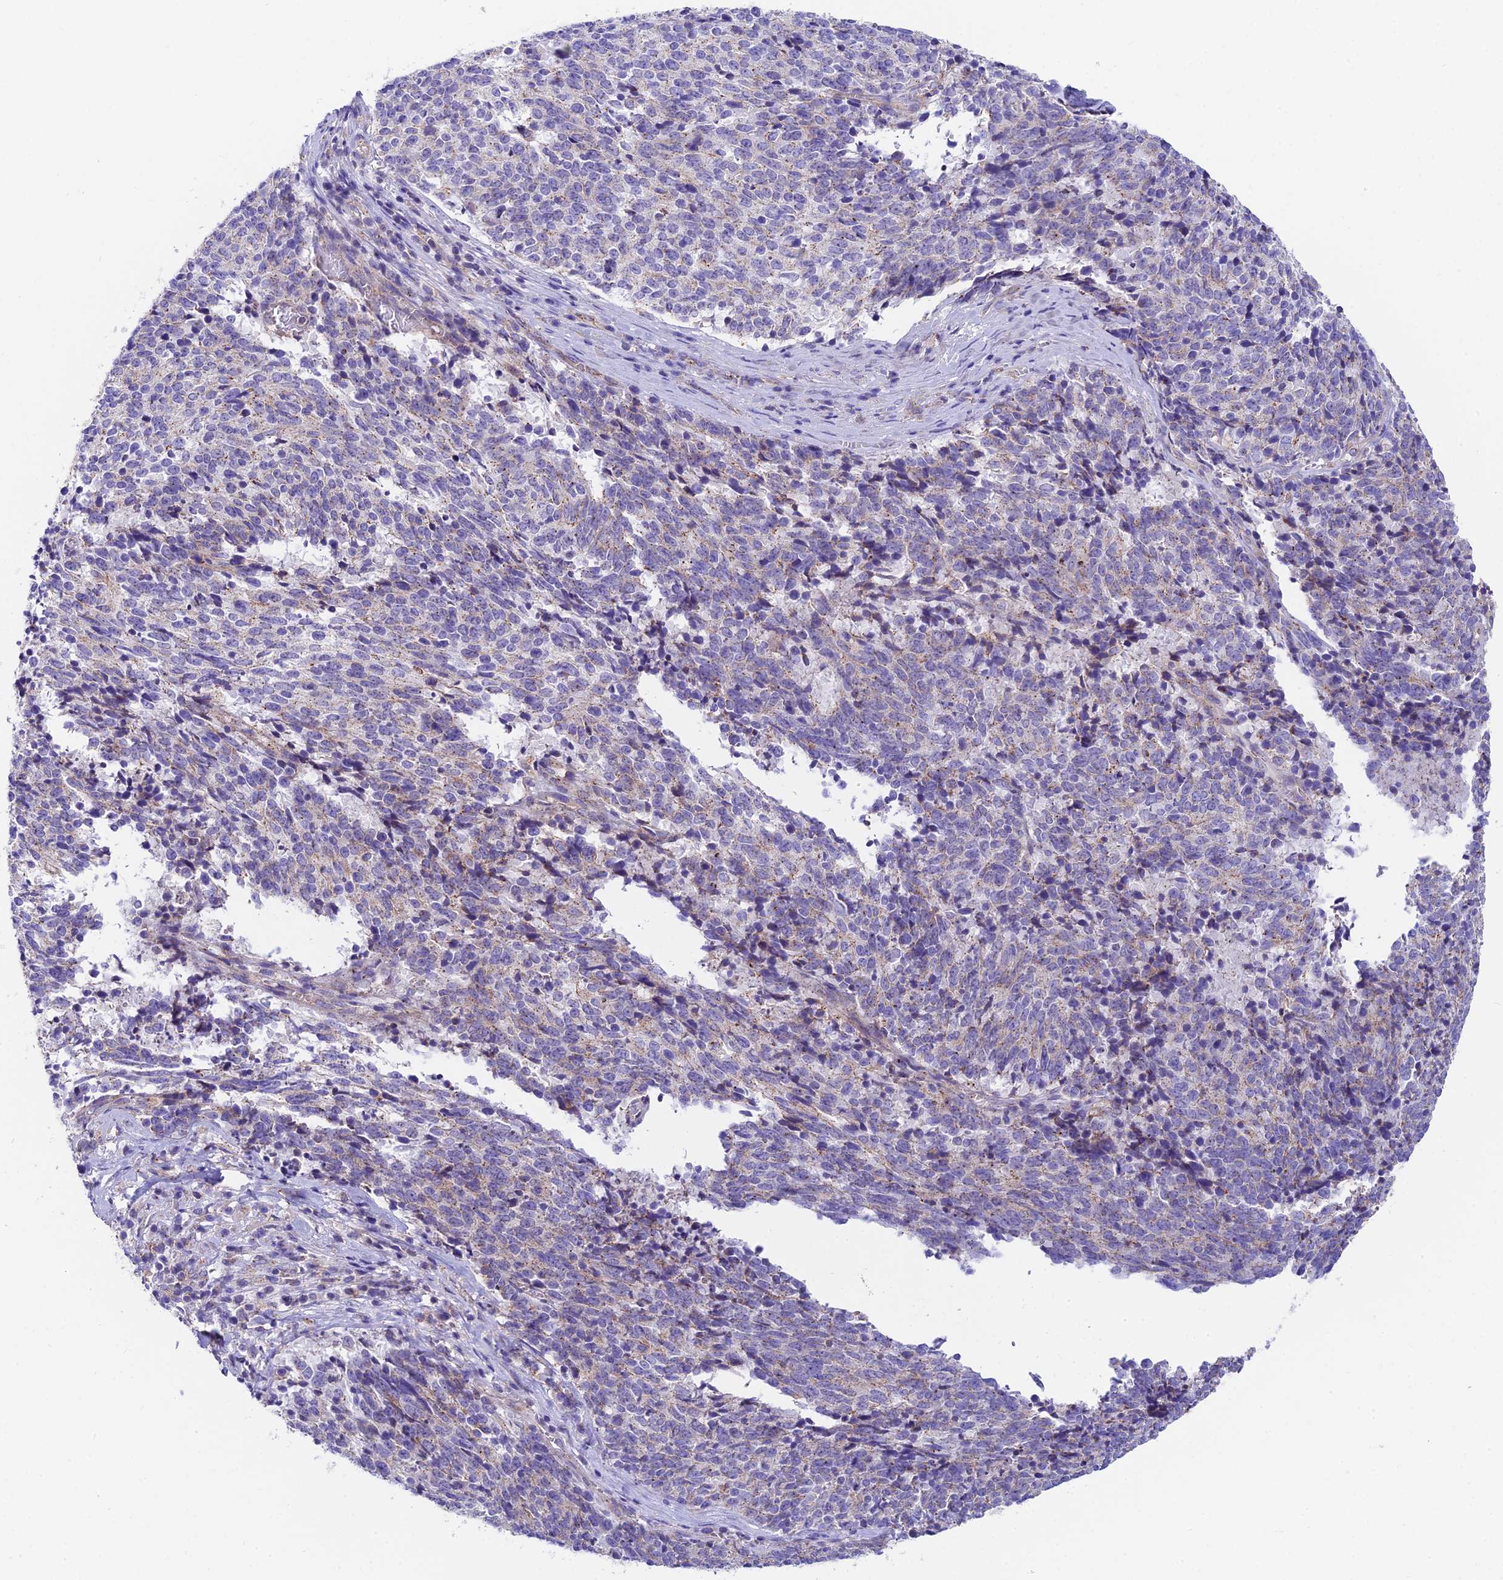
{"staining": {"intensity": "weak", "quantity": "25%-75%", "location": "cytoplasmic/membranous"}, "tissue": "cervical cancer", "cell_type": "Tumor cells", "image_type": "cancer", "snomed": [{"axis": "morphology", "description": "Squamous cell carcinoma, NOS"}, {"axis": "topography", "description": "Cervix"}], "caption": "Tumor cells display low levels of weak cytoplasmic/membranous staining in about 25%-75% of cells in human cervical cancer (squamous cell carcinoma). (Brightfield microscopy of DAB IHC at high magnification).", "gene": "QRFP", "patient": {"sex": "female", "age": 29}}